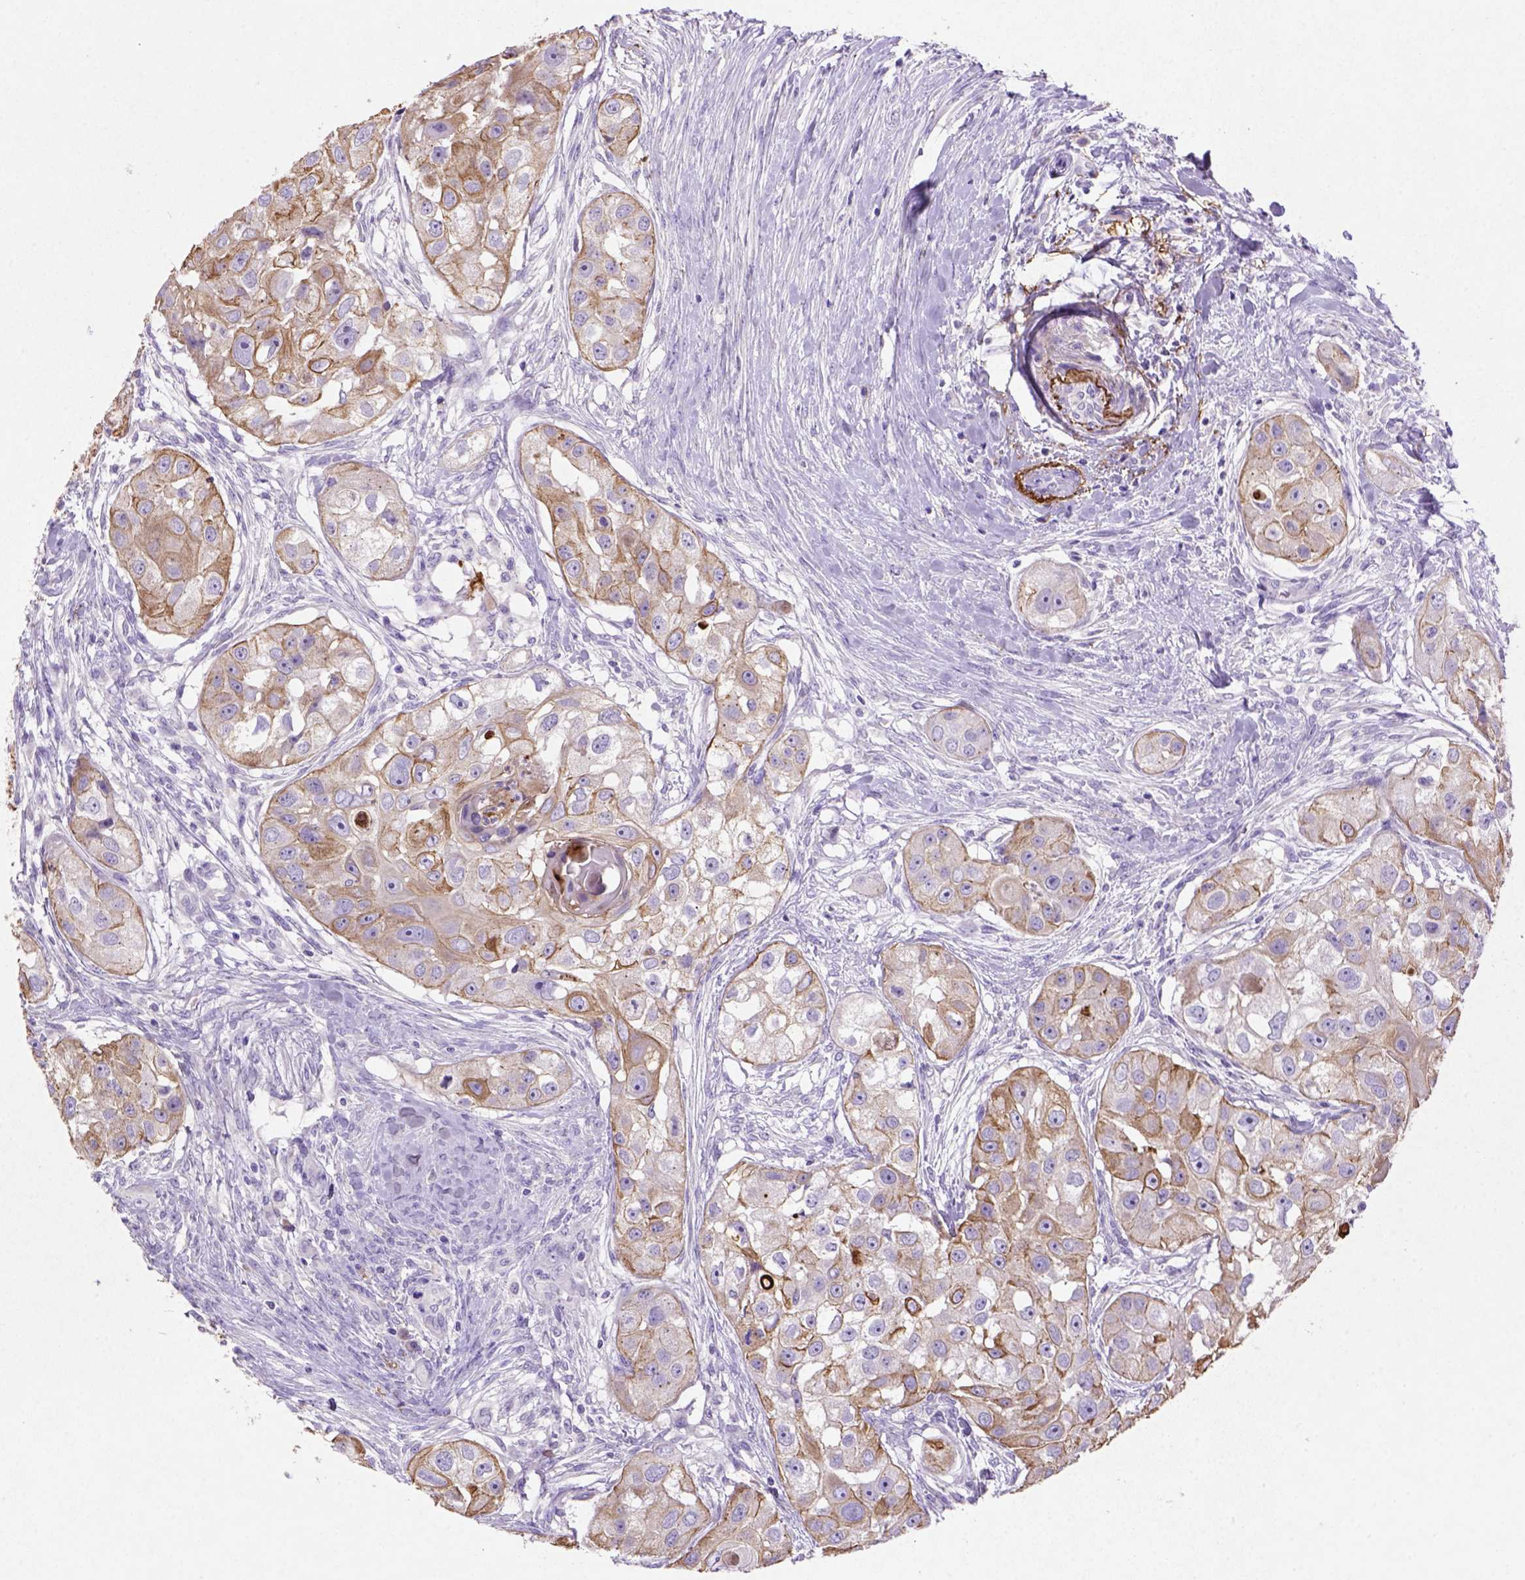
{"staining": {"intensity": "moderate", "quantity": ">75%", "location": "cytoplasmic/membranous"}, "tissue": "head and neck cancer", "cell_type": "Tumor cells", "image_type": "cancer", "snomed": [{"axis": "morphology", "description": "Squamous cell carcinoma, NOS"}, {"axis": "topography", "description": "Head-Neck"}], "caption": "Squamous cell carcinoma (head and neck) stained with DAB (3,3'-diaminobenzidine) IHC displays medium levels of moderate cytoplasmic/membranous expression in about >75% of tumor cells.", "gene": "NUDT2", "patient": {"sex": "male", "age": 51}}